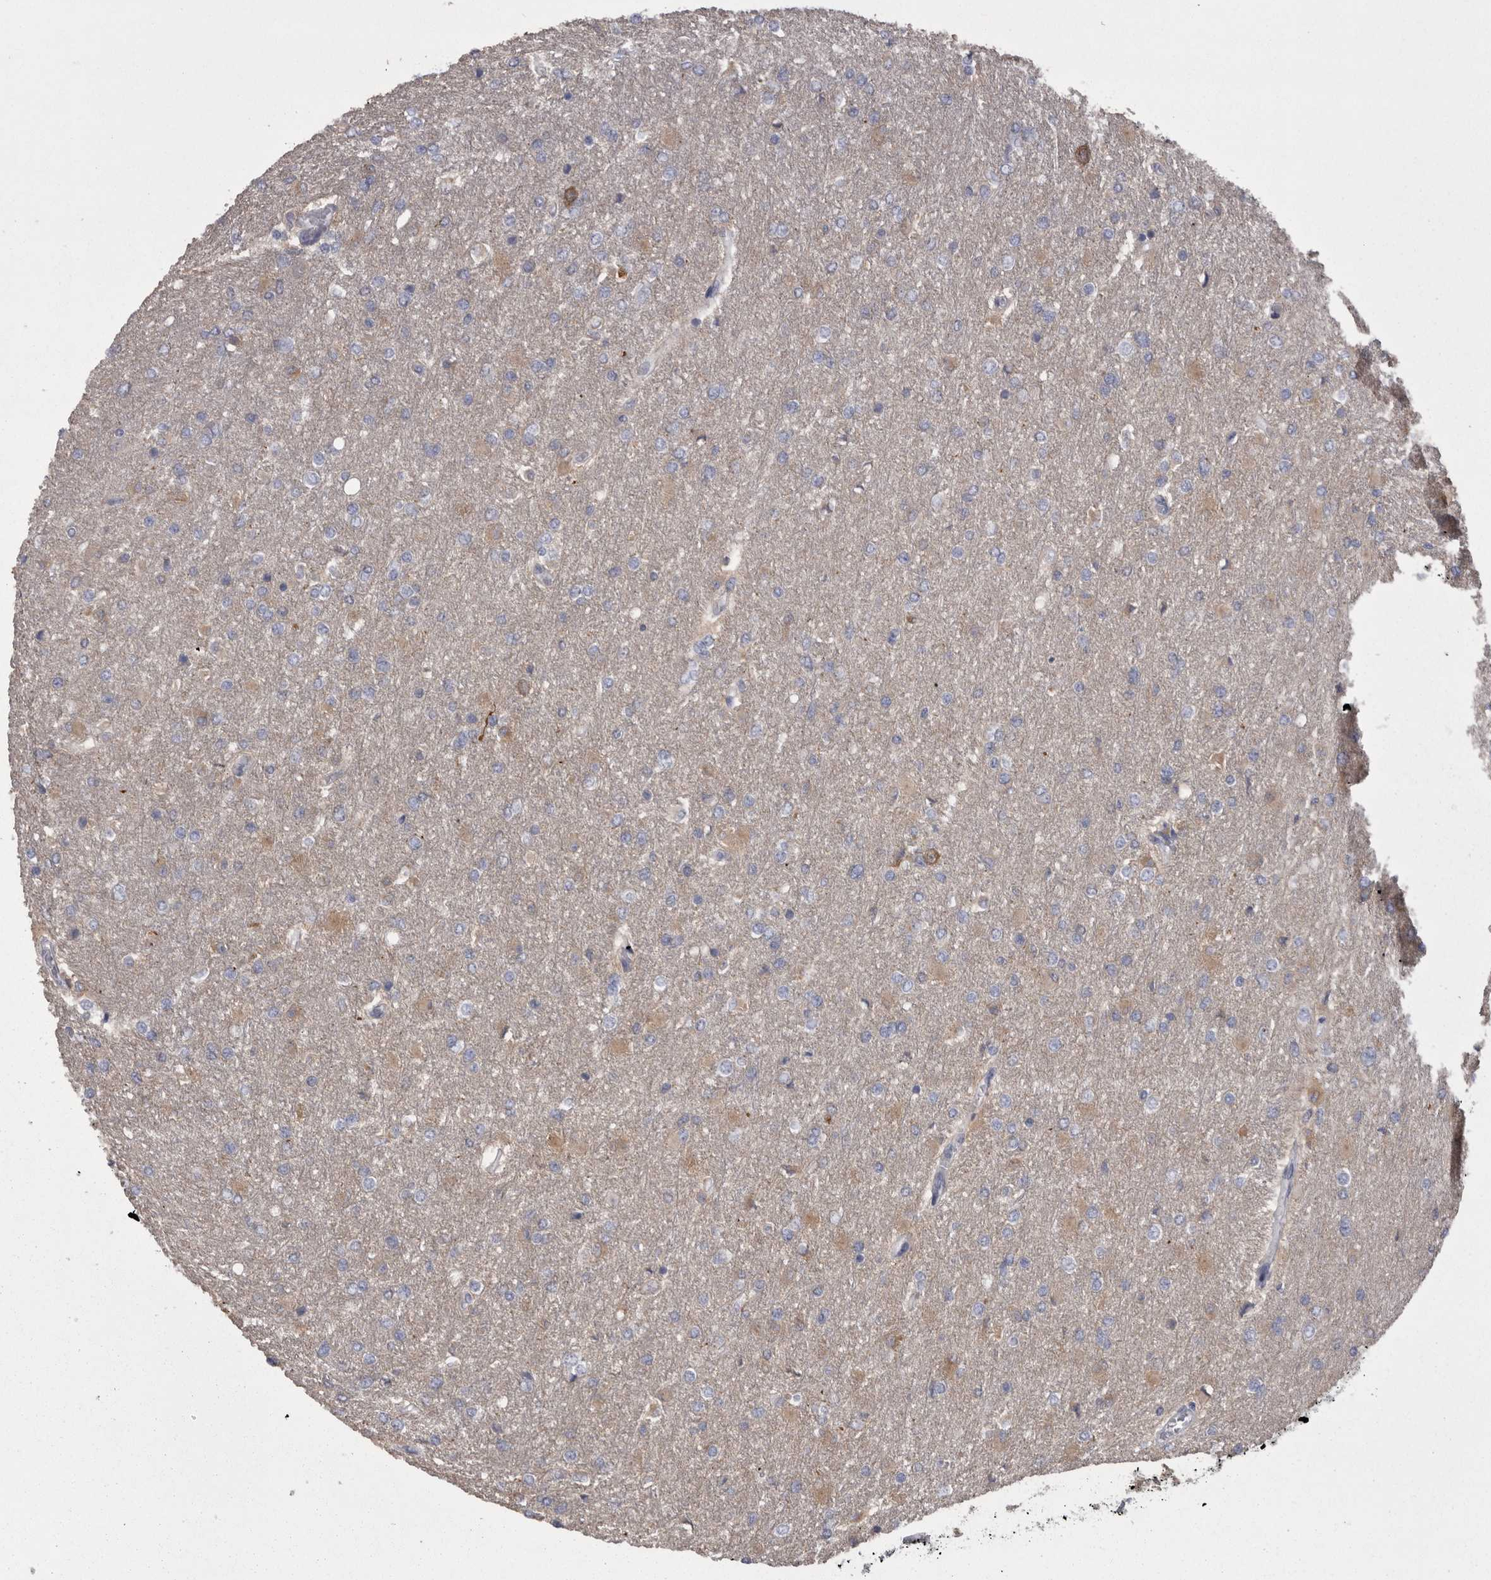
{"staining": {"intensity": "negative", "quantity": "none", "location": "none"}, "tissue": "glioma", "cell_type": "Tumor cells", "image_type": "cancer", "snomed": [{"axis": "morphology", "description": "Glioma, malignant, High grade"}, {"axis": "topography", "description": "Cerebral cortex"}], "caption": "DAB (3,3'-diaminobenzidine) immunohistochemical staining of glioma demonstrates no significant expression in tumor cells.", "gene": "CAMK2D", "patient": {"sex": "female", "age": 36}}